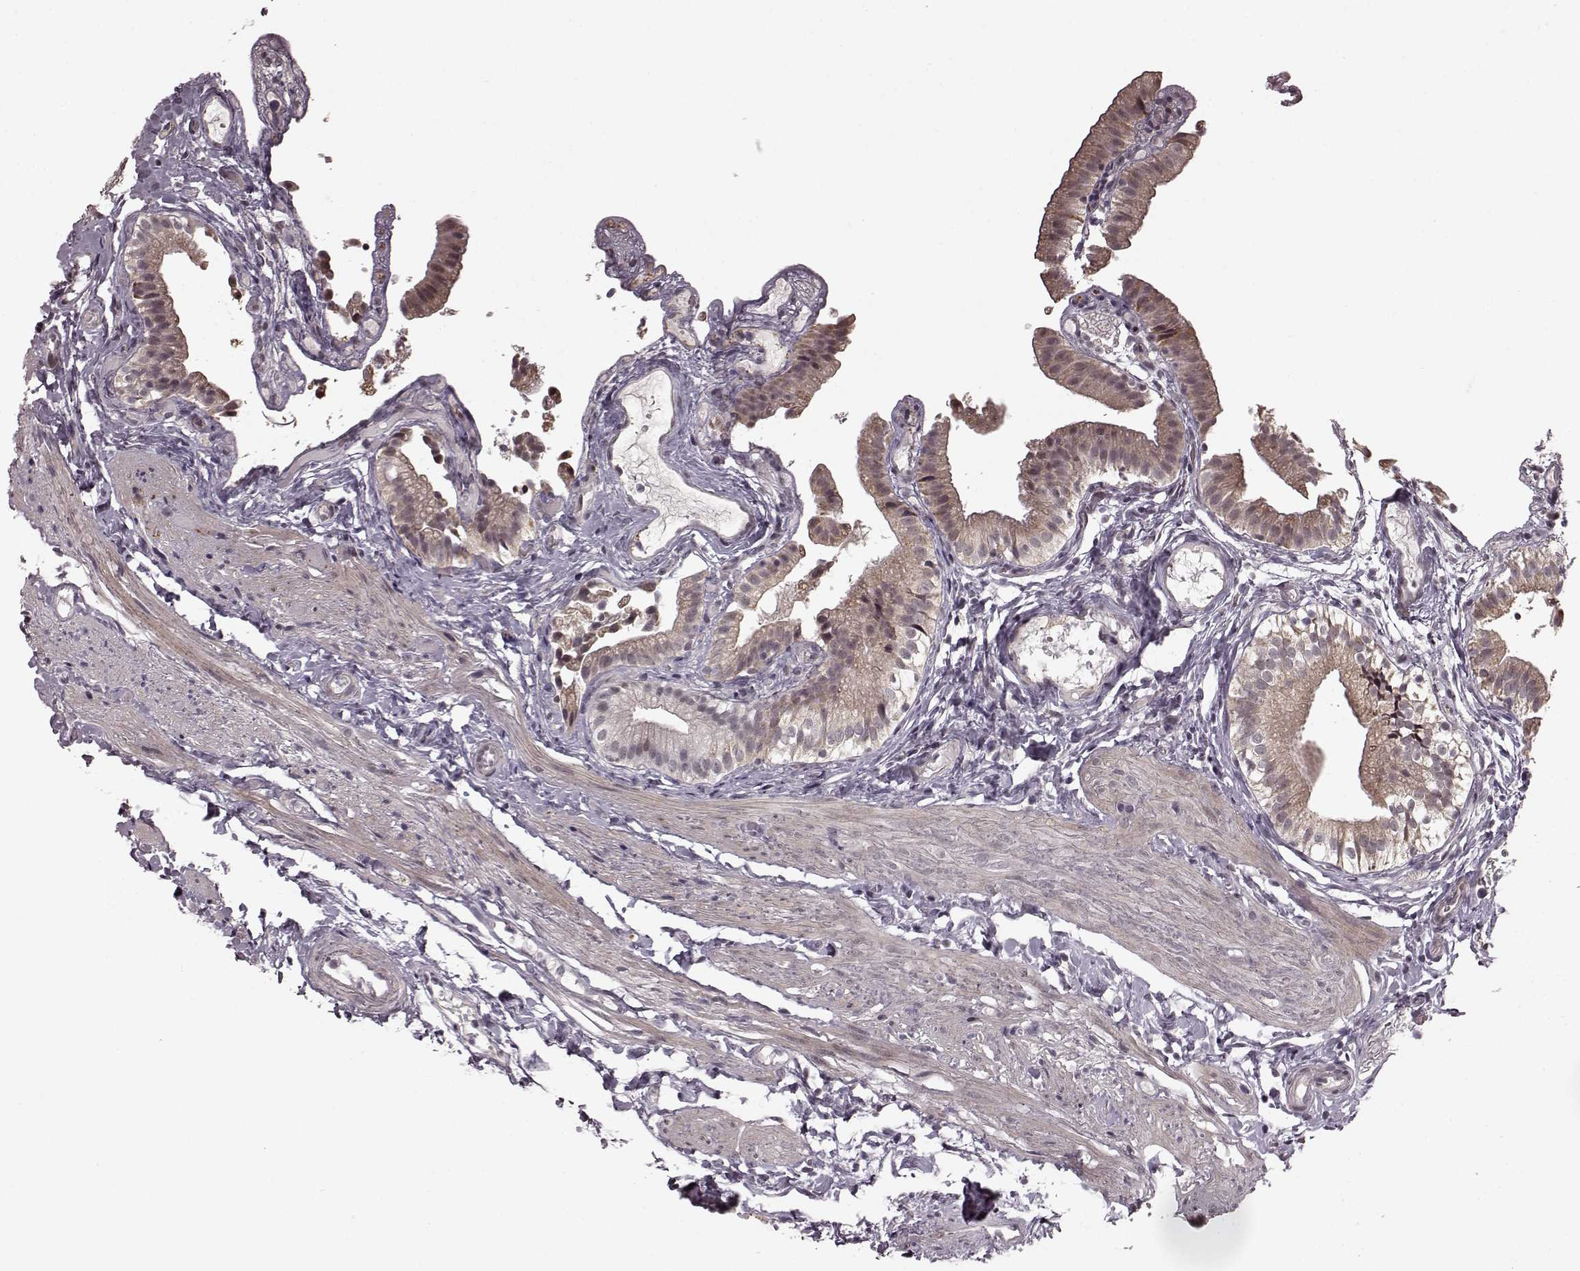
{"staining": {"intensity": "weak", "quantity": "25%-75%", "location": "cytoplasmic/membranous"}, "tissue": "gallbladder", "cell_type": "Glandular cells", "image_type": "normal", "snomed": [{"axis": "morphology", "description": "Normal tissue, NOS"}, {"axis": "topography", "description": "Gallbladder"}], "caption": "This is an image of immunohistochemistry (IHC) staining of unremarkable gallbladder, which shows weak staining in the cytoplasmic/membranous of glandular cells.", "gene": "PLCB4", "patient": {"sex": "female", "age": 47}}